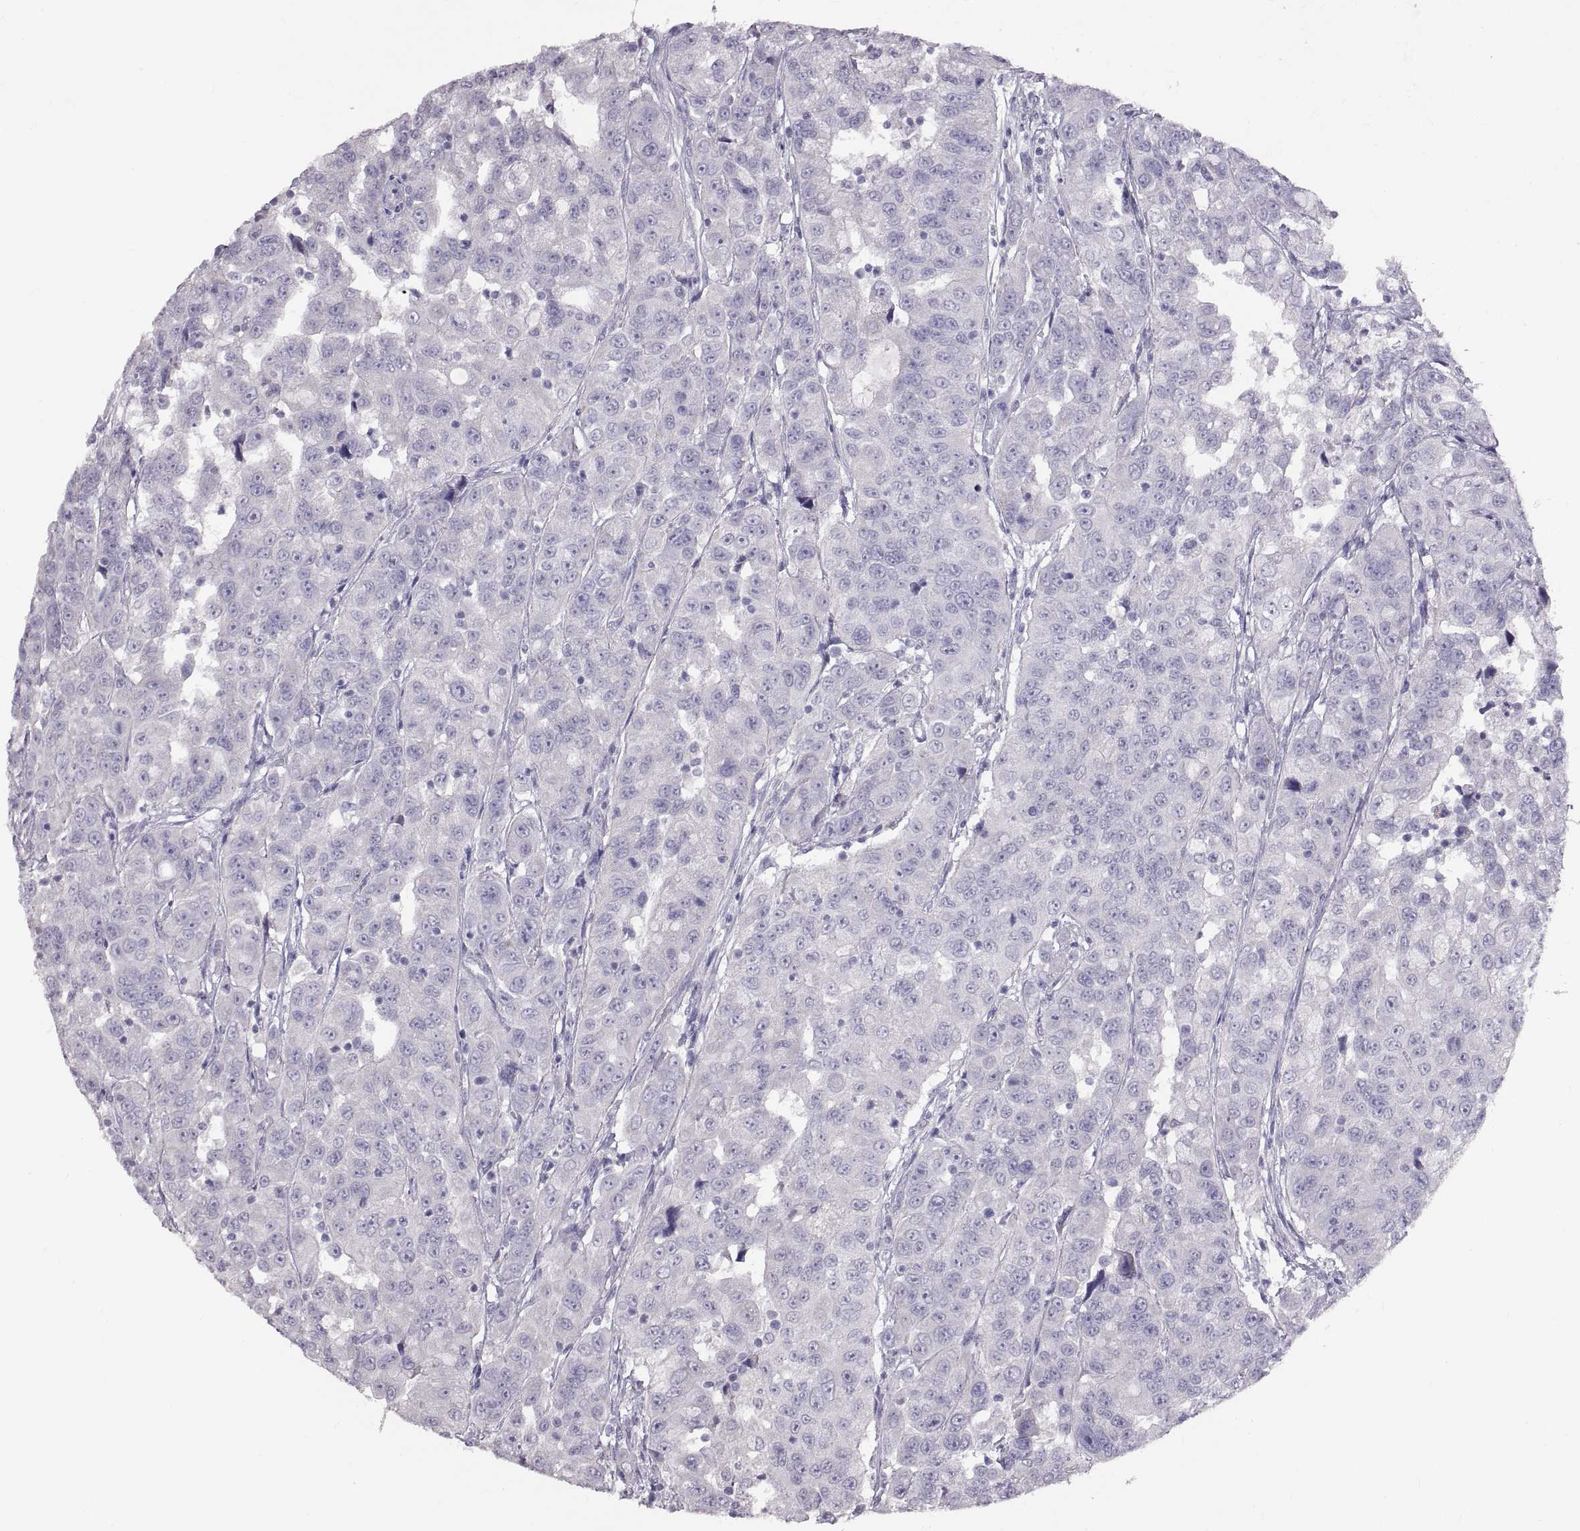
{"staining": {"intensity": "negative", "quantity": "none", "location": "none"}, "tissue": "urothelial cancer", "cell_type": "Tumor cells", "image_type": "cancer", "snomed": [{"axis": "morphology", "description": "Urothelial carcinoma, NOS"}, {"axis": "morphology", "description": "Urothelial carcinoma, High grade"}, {"axis": "topography", "description": "Urinary bladder"}], "caption": "DAB (3,3'-diaminobenzidine) immunohistochemical staining of transitional cell carcinoma shows no significant positivity in tumor cells.", "gene": "WBP2NL", "patient": {"sex": "female", "age": 73}}